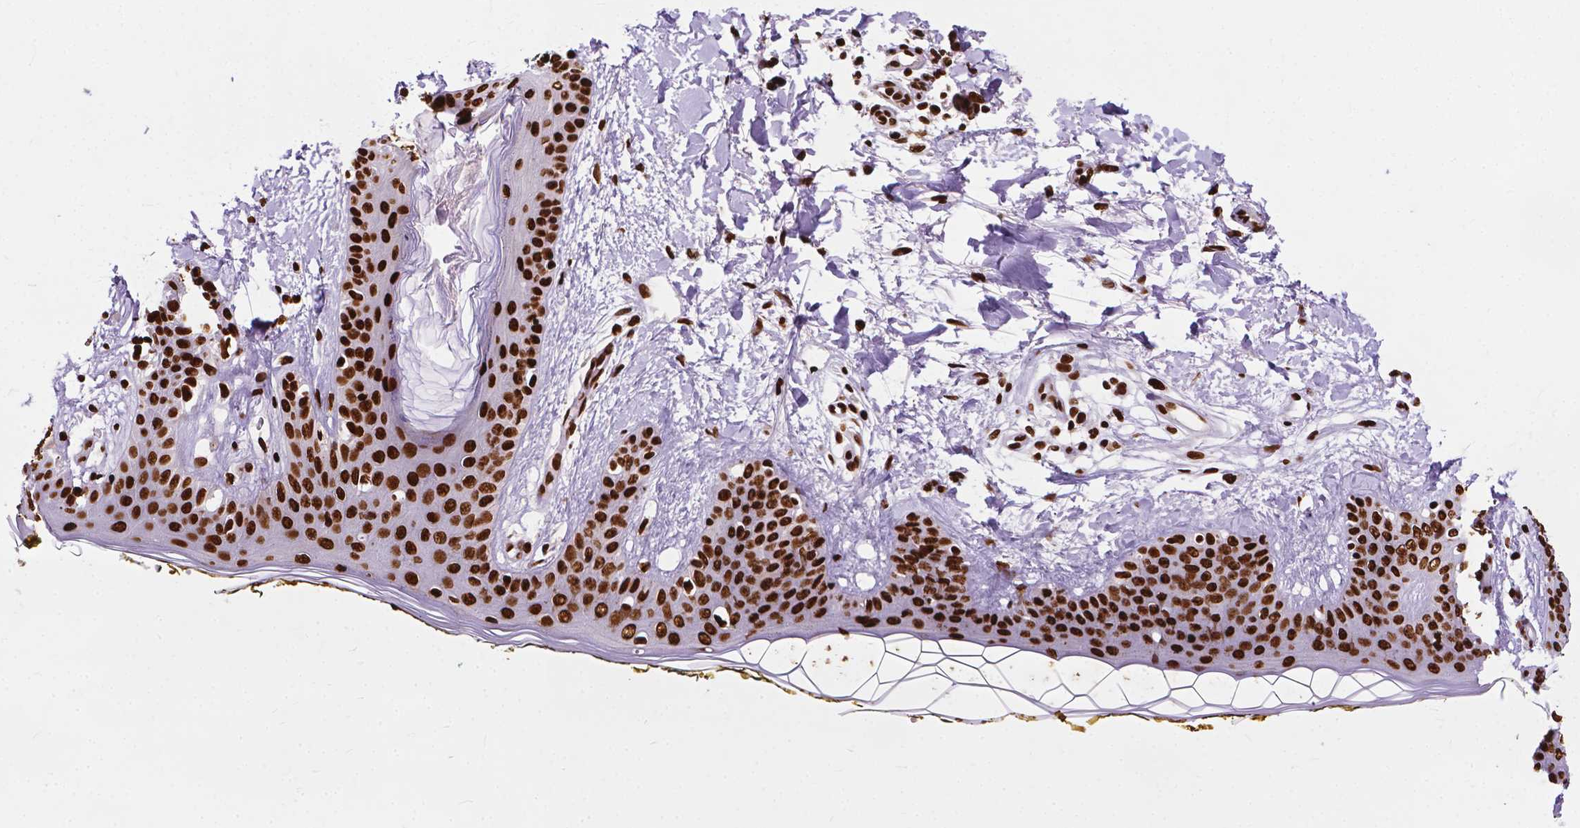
{"staining": {"intensity": "strong", "quantity": "<25%", "location": "nuclear"}, "tissue": "skin", "cell_type": "Fibroblasts", "image_type": "normal", "snomed": [{"axis": "morphology", "description": "Normal tissue, NOS"}, {"axis": "topography", "description": "Skin"}], "caption": "Immunohistochemical staining of unremarkable human skin exhibits strong nuclear protein expression in approximately <25% of fibroblasts. (IHC, brightfield microscopy, high magnification).", "gene": "SMIM5", "patient": {"sex": "female", "age": 34}}